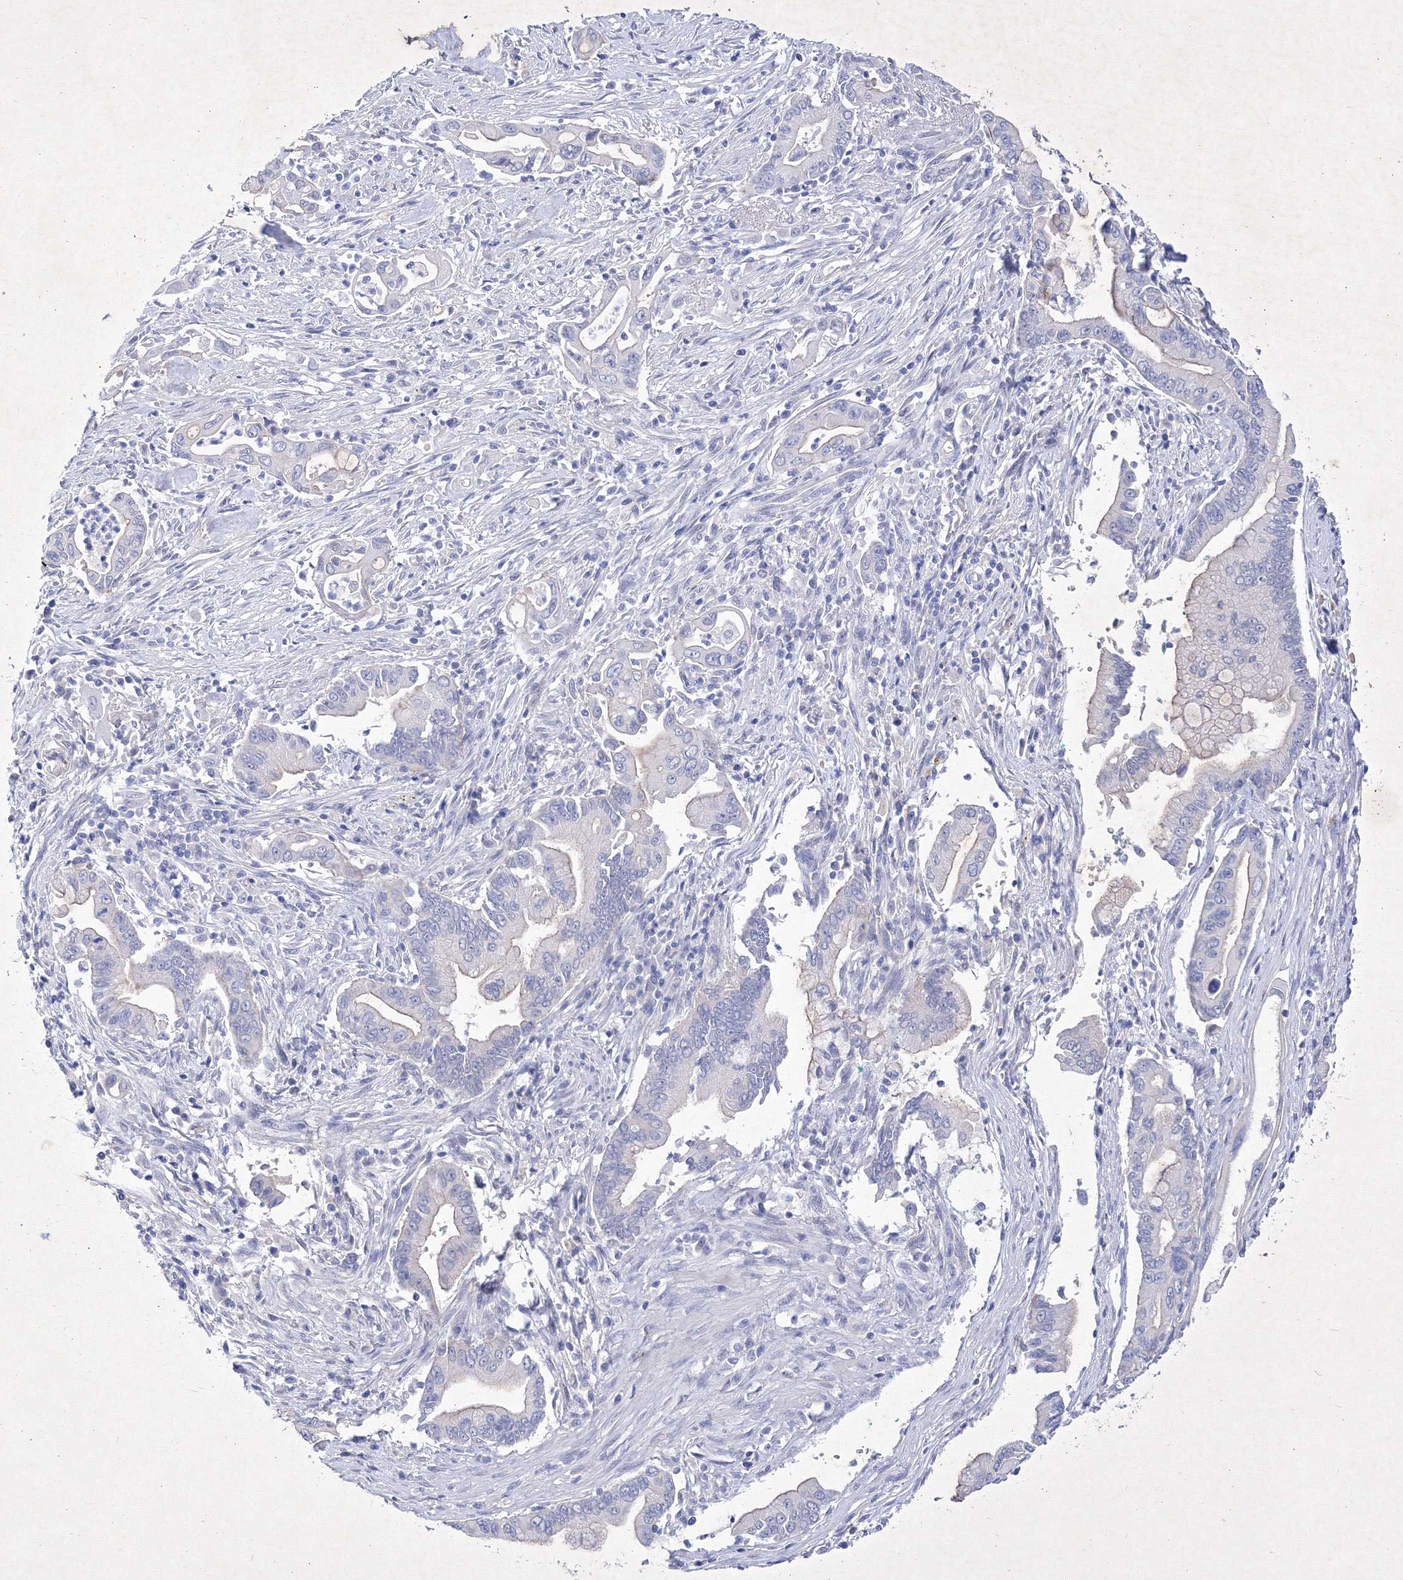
{"staining": {"intensity": "negative", "quantity": "none", "location": "none"}, "tissue": "pancreatic cancer", "cell_type": "Tumor cells", "image_type": "cancer", "snomed": [{"axis": "morphology", "description": "Adenocarcinoma, NOS"}, {"axis": "topography", "description": "Pancreas"}], "caption": "DAB (3,3'-diaminobenzidine) immunohistochemical staining of human pancreatic cancer (adenocarcinoma) shows no significant positivity in tumor cells. Nuclei are stained in blue.", "gene": "GPN1", "patient": {"sex": "male", "age": 78}}